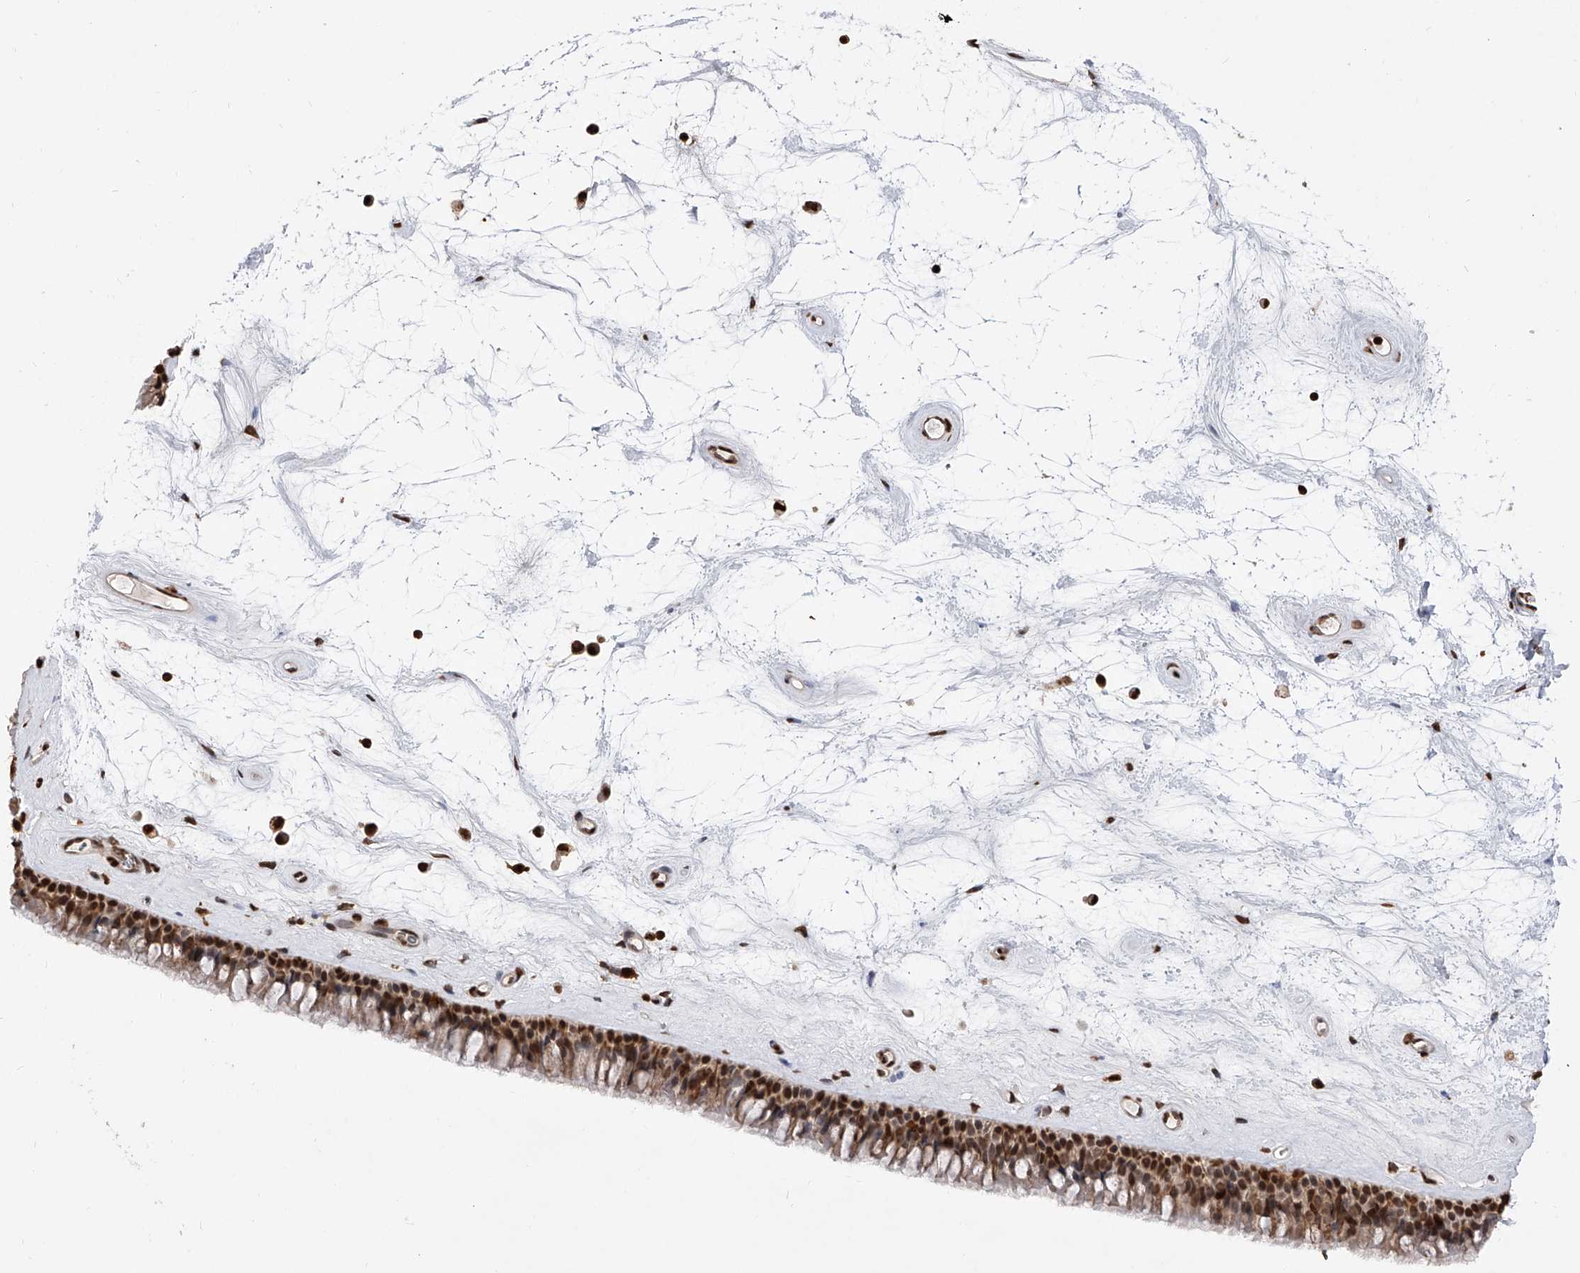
{"staining": {"intensity": "strong", "quantity": ">75%", "location": "nuclear"}, "tissue": "nasopharynx", "cell_type": "Respiratory epithelial cells", "image_type": "normal", "snomed": [{"axis": "morphology", "description": "Normal tissue, NOS"}, {"axis": "topography", "description": "Nasopharynx"}], "caption": "Respiratory epithelial cells demonstrate high levels of strong nuclear staining in approximately >75% of cells in benign human nasopharynx.", "gene": "CFAP410", "patient": {"sex": "male", "age": 64}}